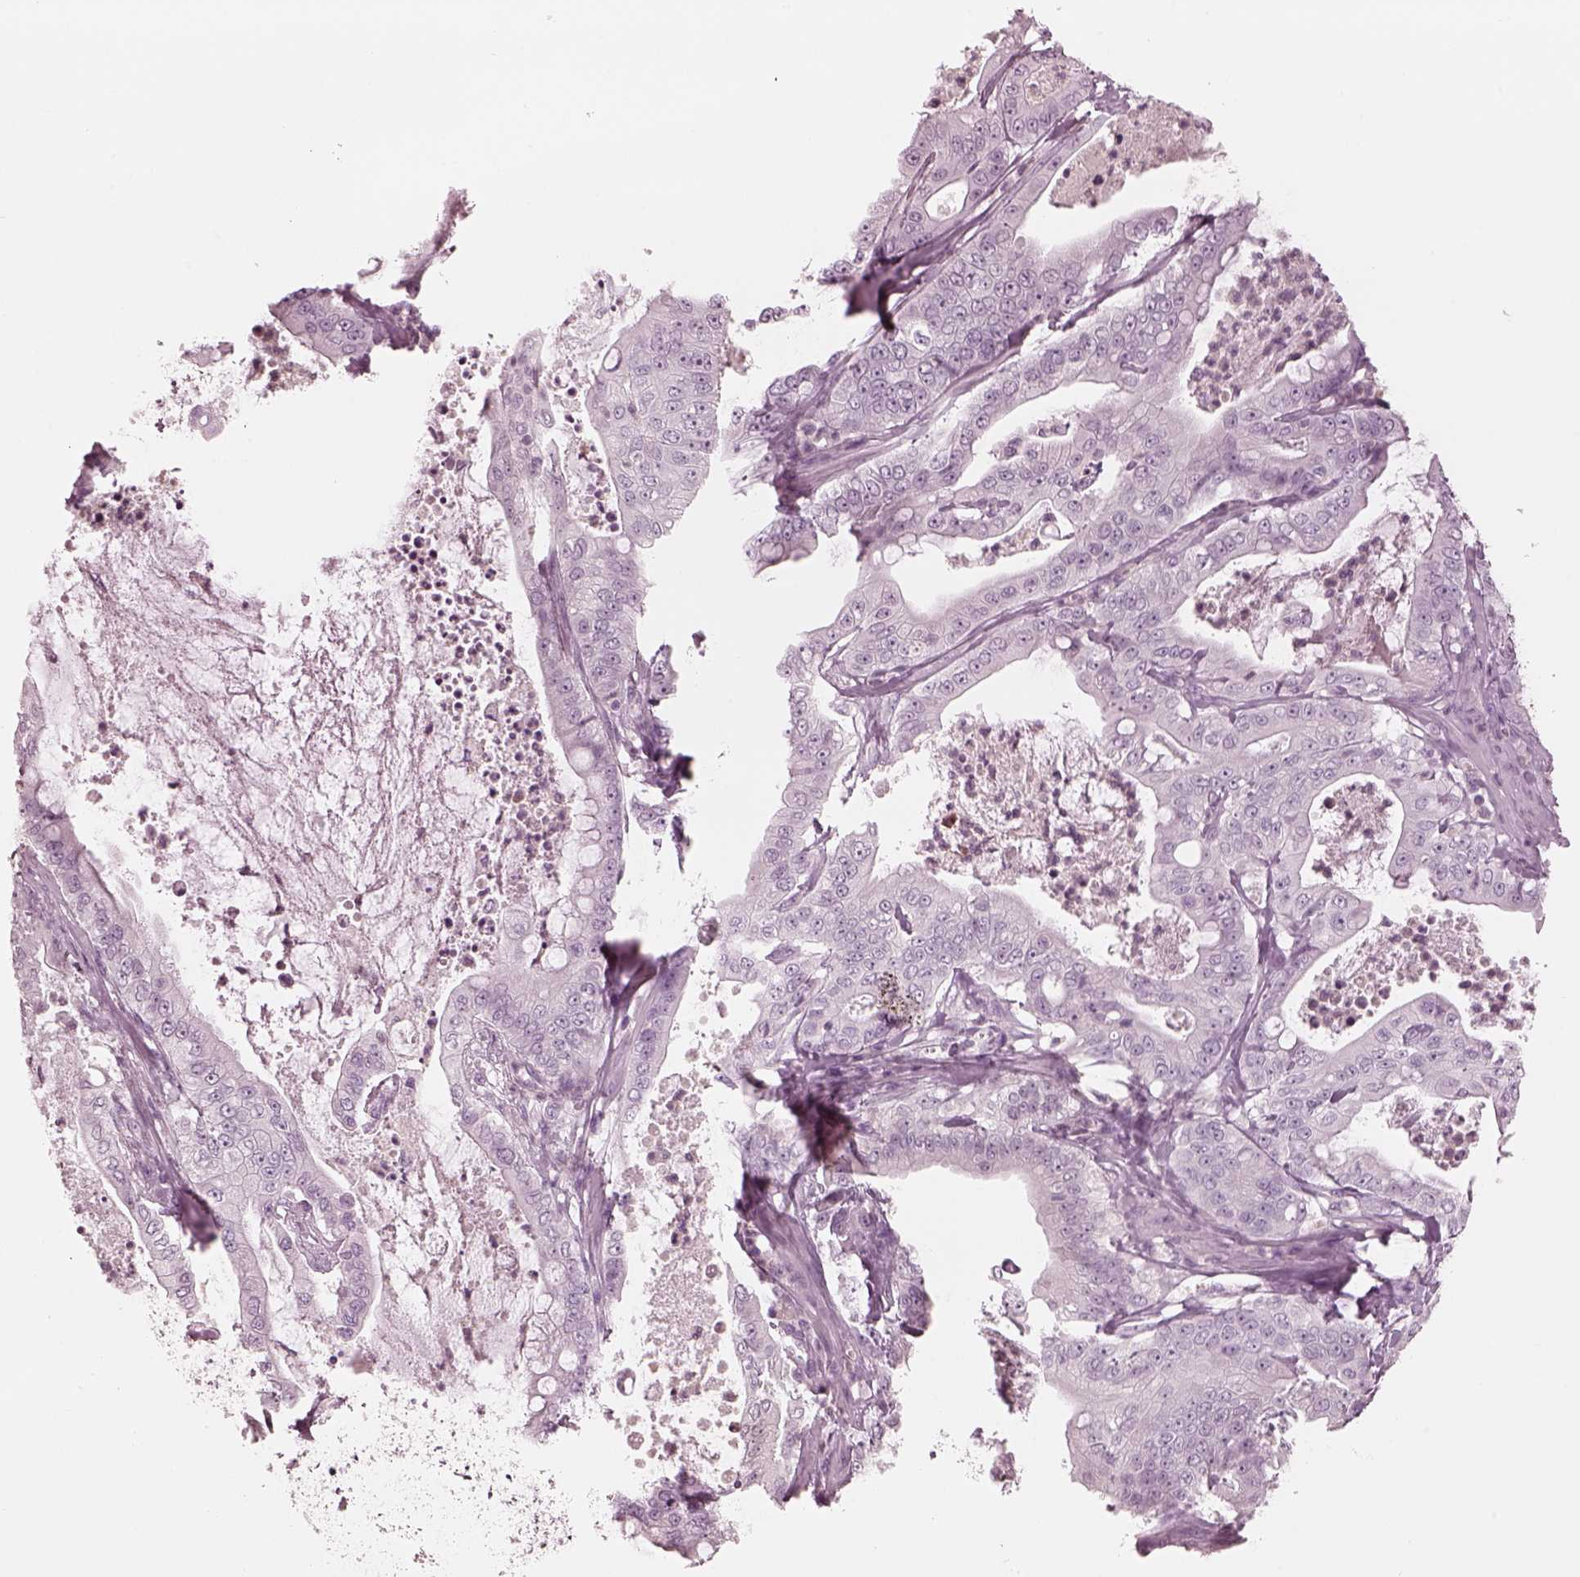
{"staining": {"intensity": "negative", "quantity": "none", "location": "none"}, "tissue": "pancreatic cancer", "cell_type": "Tumor cells", "image_type": "cancer", "snomed": [{"axis": "morphology", "description": "Adenocarcinoma, NOS"}, {"axis": "topography", "description": "Pancreas"}], "caption": "Immunohistochemistry (IHC) image of neoplastic tissue: human adenocarcinoma (pancreatic) stained with DAB exhibits no significant protein expression in tumor cells. (DAB (3,3'-diaminobenzidine) immunohistochemistry (IHC) visualized using brightfield microscopy, high magnification).", "gene": "CSH1", "patient": {"sex": "male", "age": 71}}